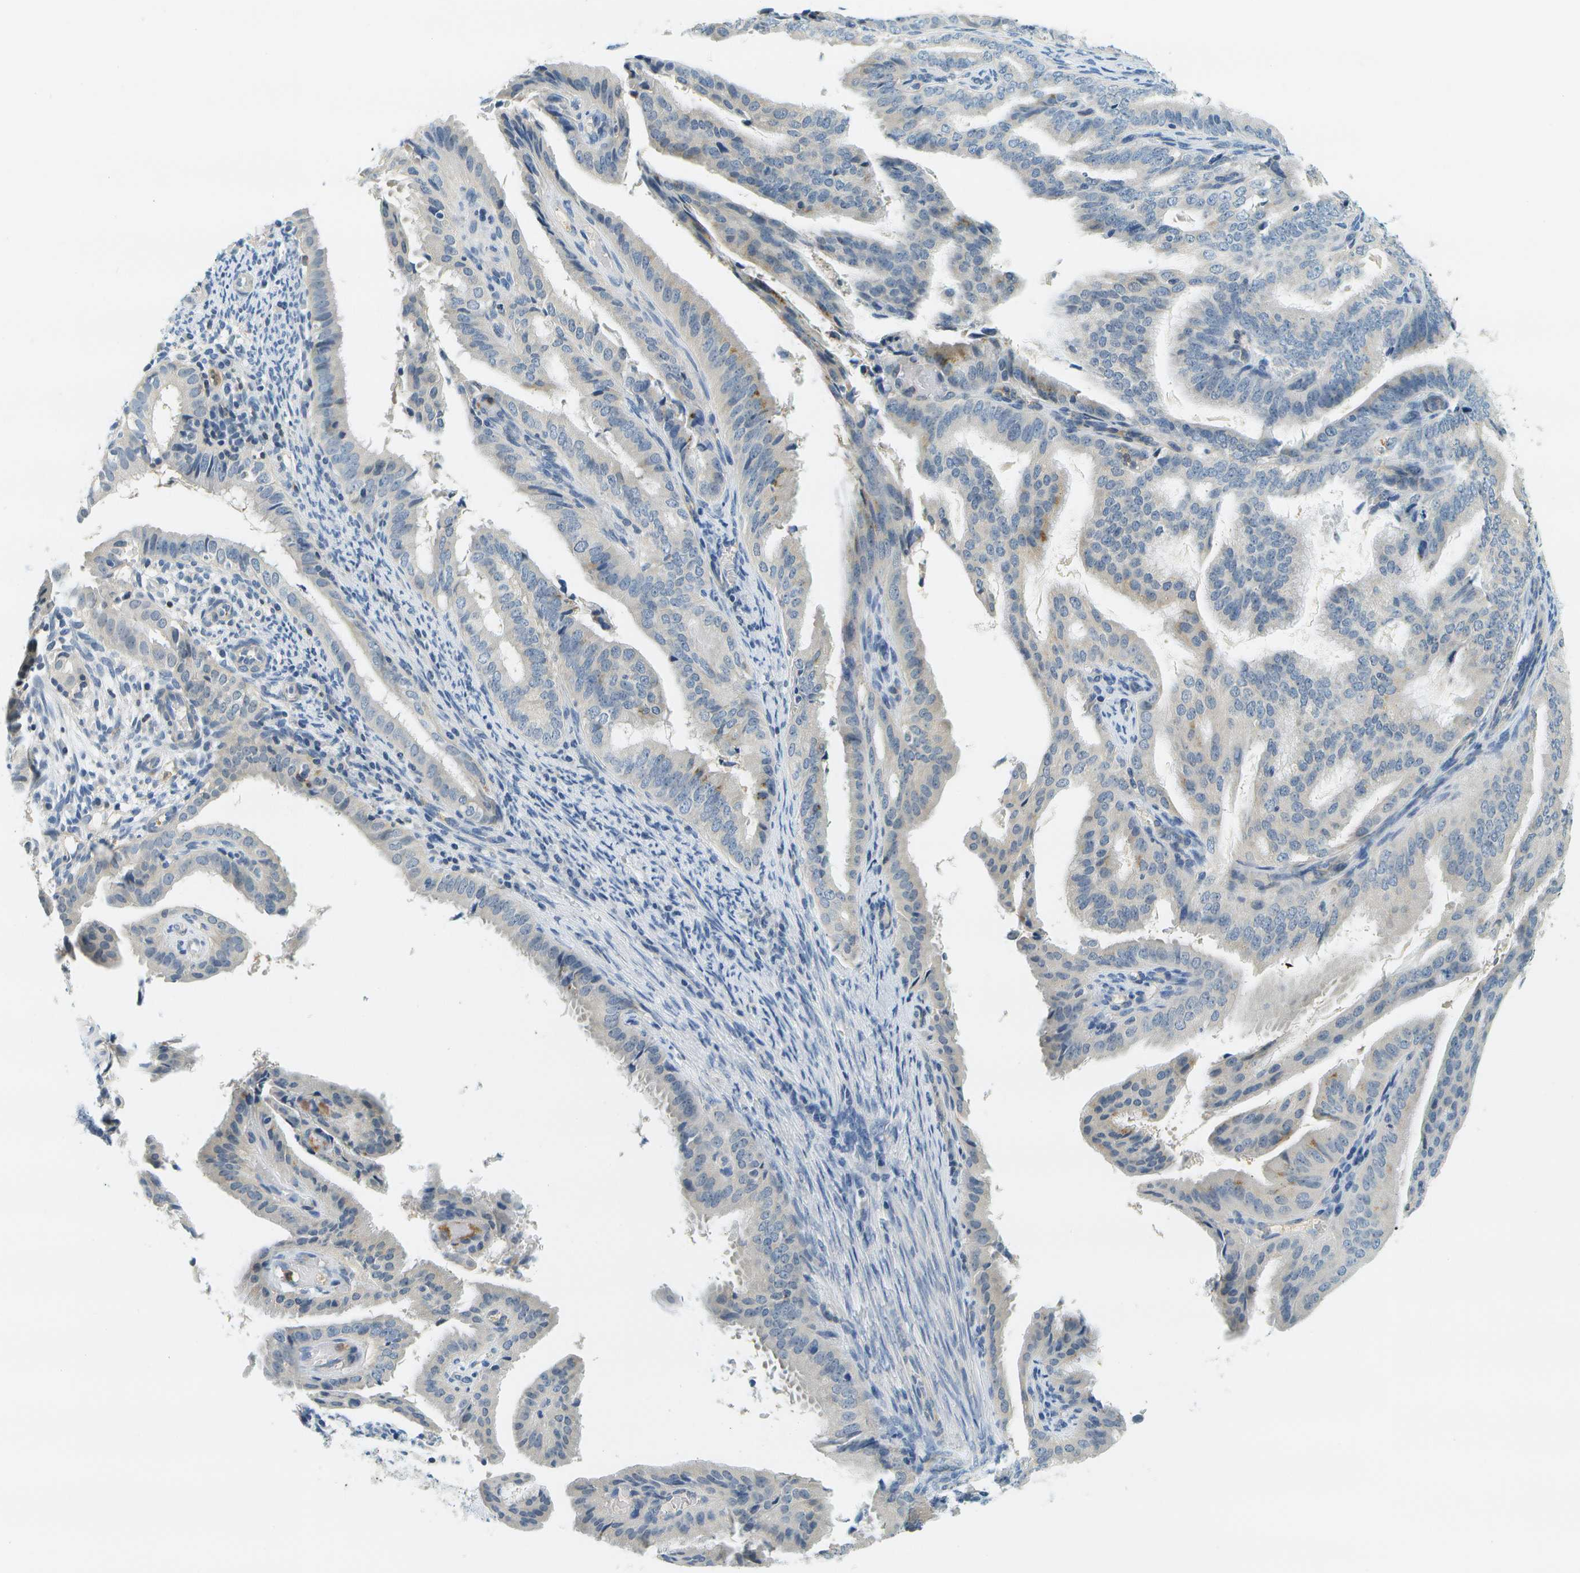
{"staining": {"intensity": "weak", "quantity": "<25%", "location": "cytoplasmic/membranous"}, "tissue": "endometrial cancer", "cell_type": "Tumor cells", "image_type": "cancer", "snomed": [{"axis": "morphology", "description": "Adenocarcinoma, NOS"}, {"axis": "topography", "description": "Endometrium"}], "caption": "DAB (3,3'-diaminobenzidine) immunohistochemical staining of human endometrial cancer (adenocarcinoma) demonstrates no significant expression in tumor cells.", "gene": "RASGRP2", "patient": {"sex": "female", "age": 58}}